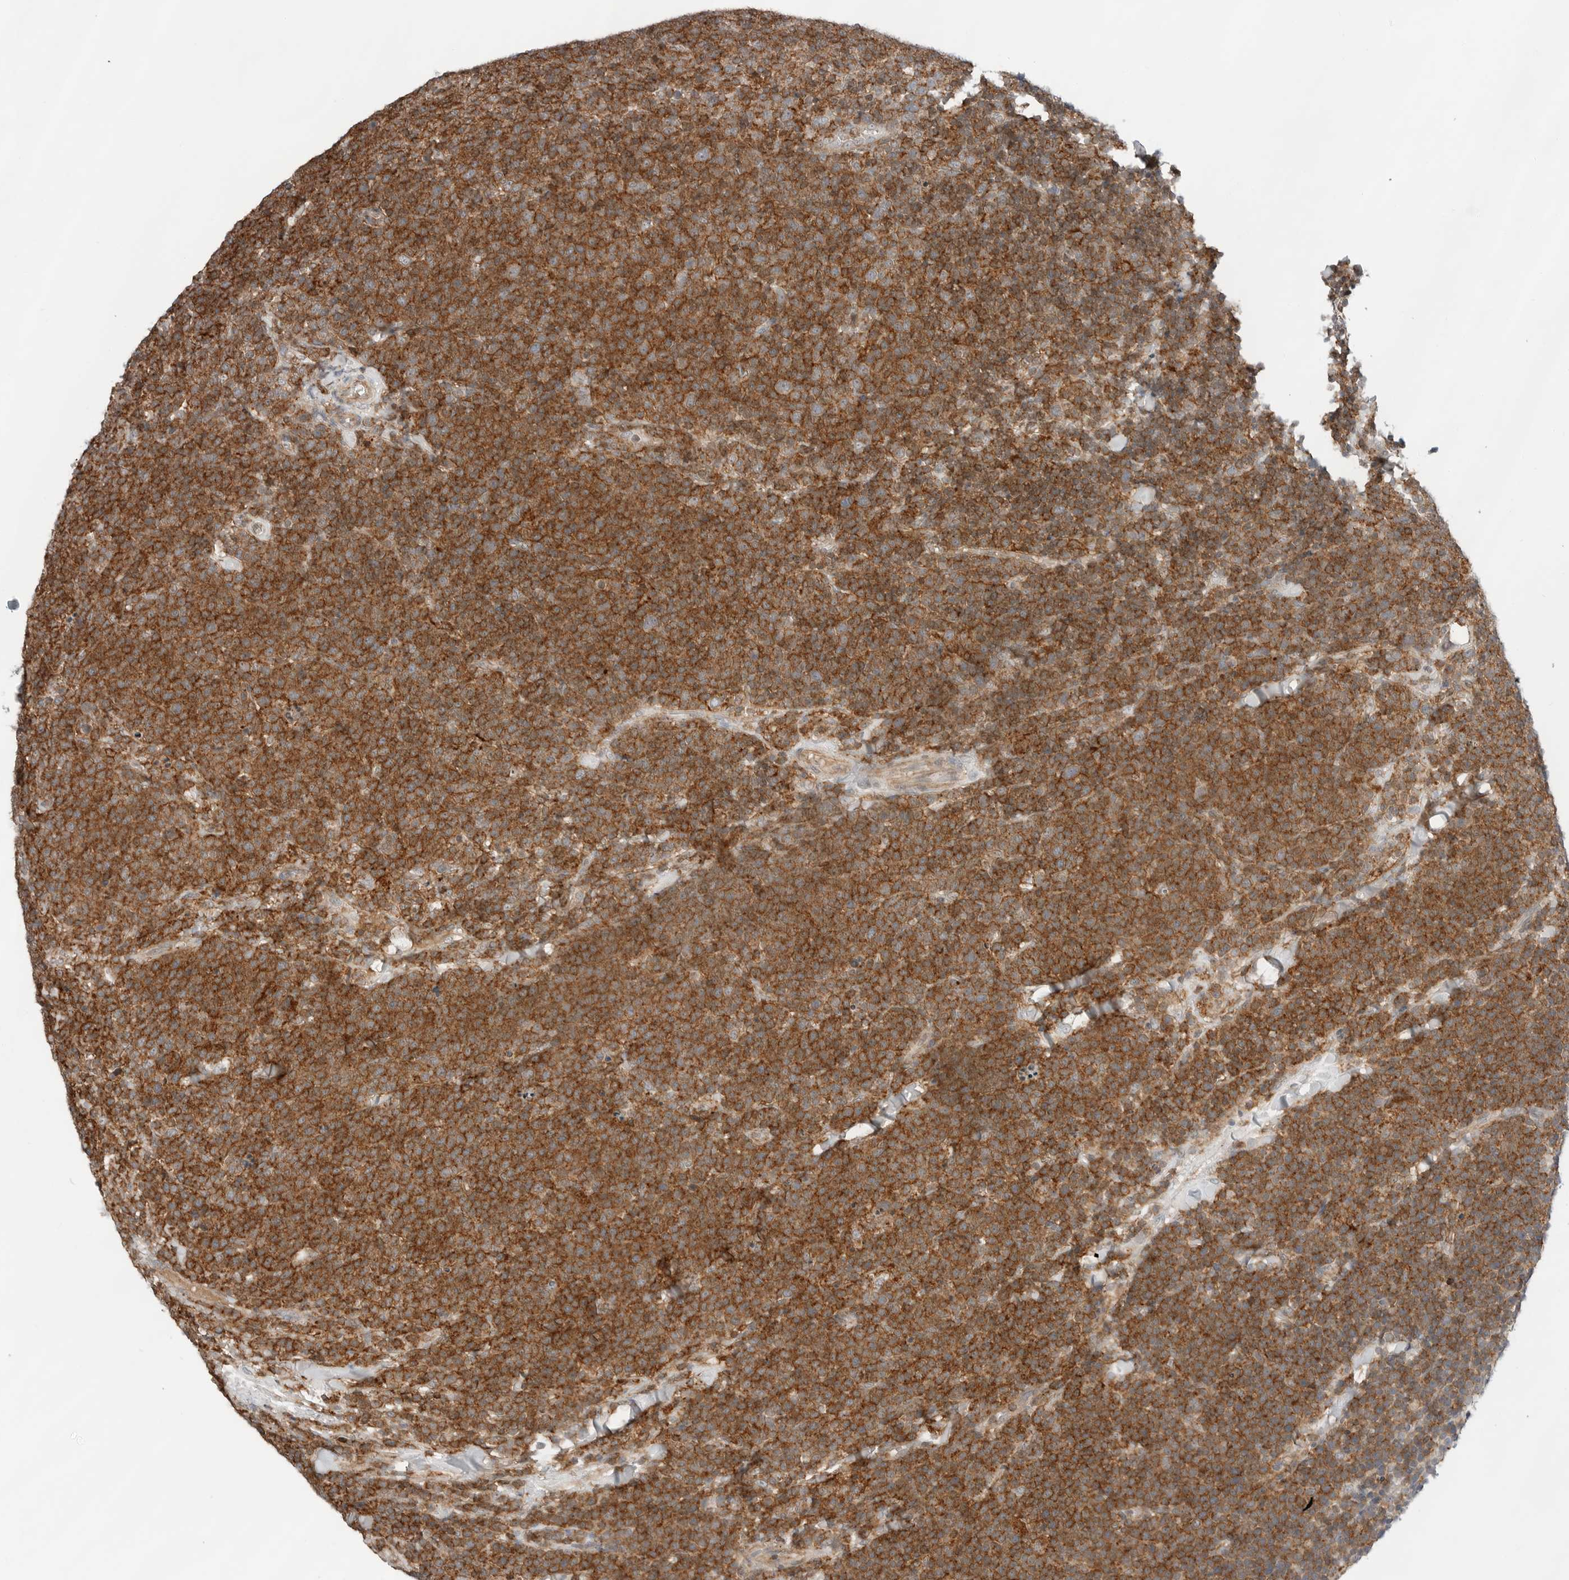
{"staining": {"intensity": "strong", "quantity": ">75%", "location": "cytoplasmic/membranous"}, "tissue": "lymphoma", "cell_type": "Tumor cells", "image_type": "cancer", "snomed": [{"axis": "morphology", "description": "Malignant lymphoma, non-Hodgkin's type, High grade"}, {"axis": "topography", "description": "Lymph node"}], "caption": "The image demonstrates staining of lymphoma, revealing strong cytoplasmic/membranous protein staining (brown color) within tumor cells.", "gene": "LEFTY2", "patient": {"sex": "male", "age": 61}}